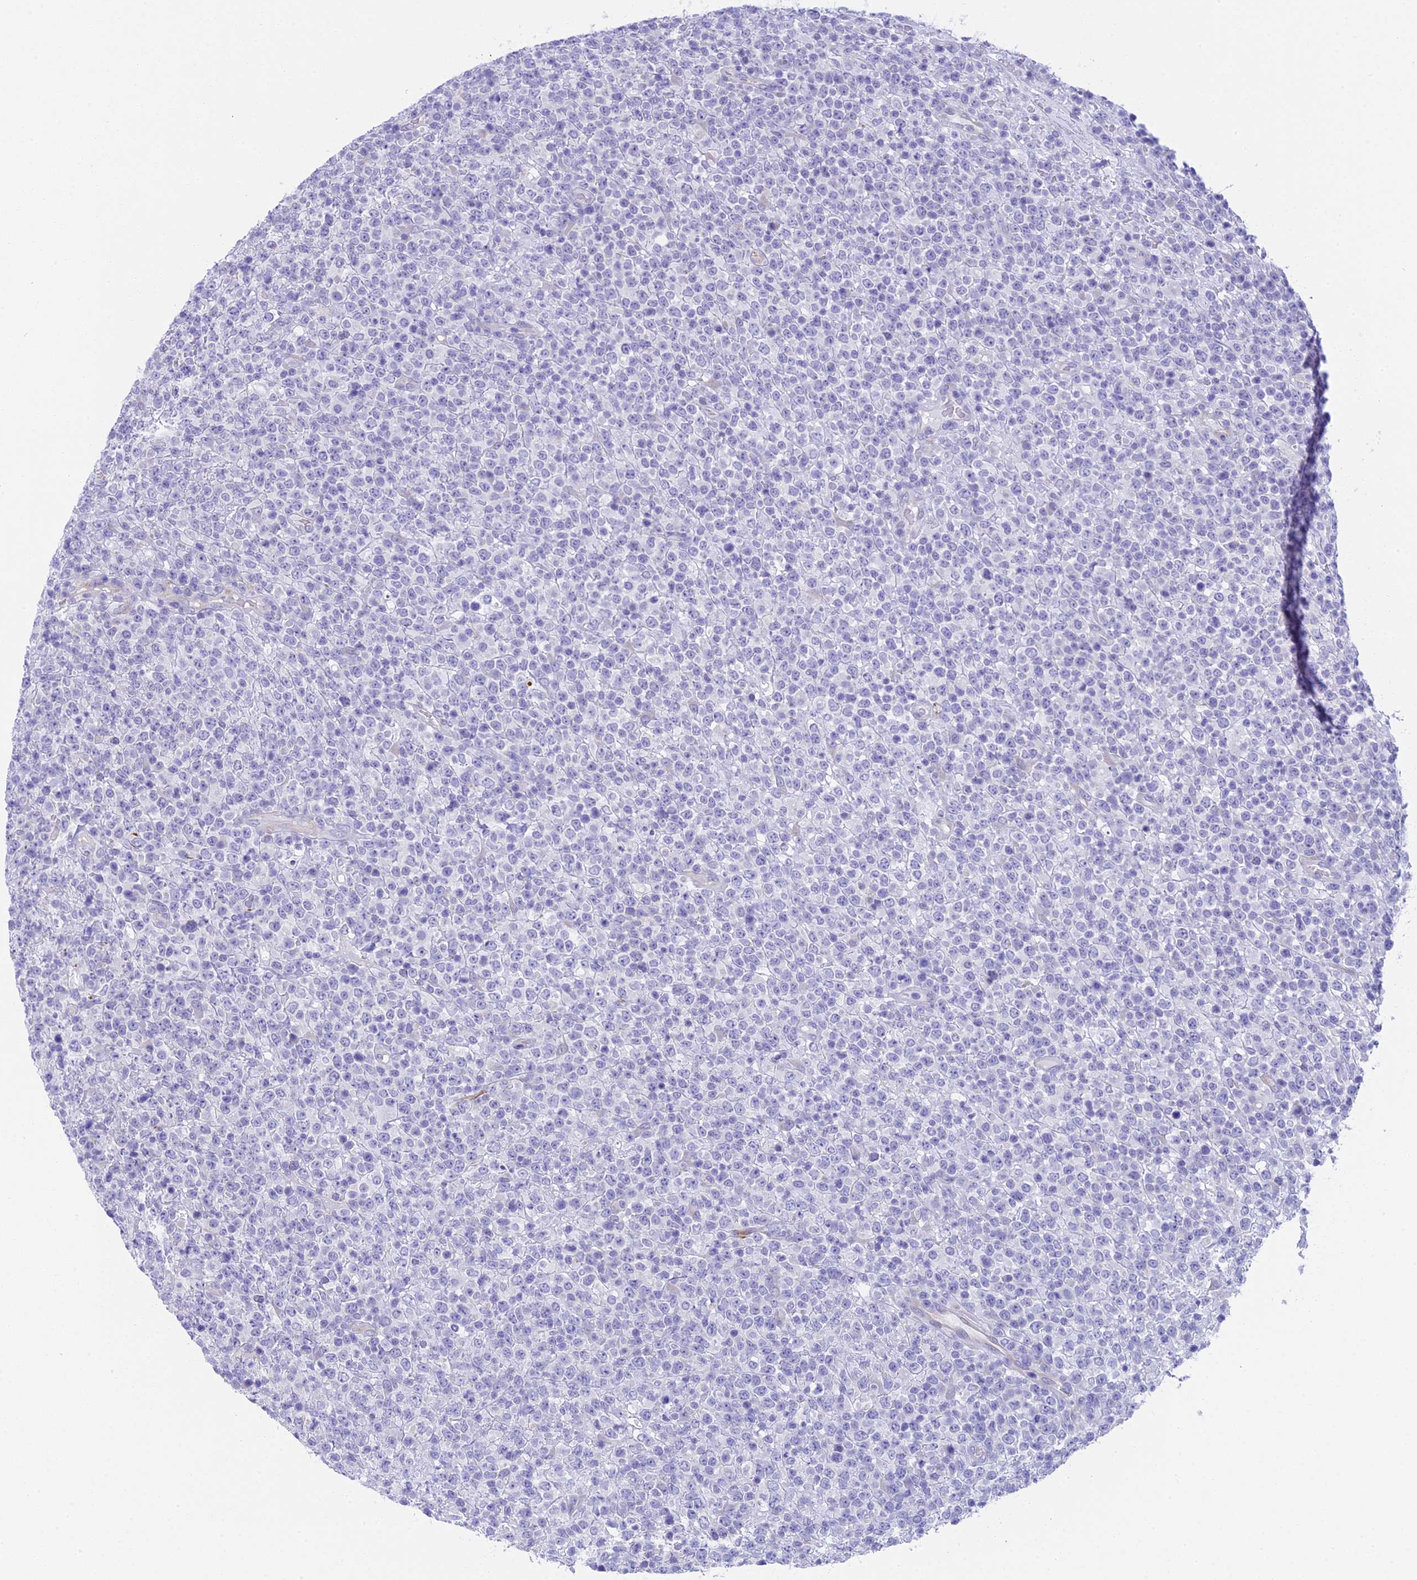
{"staining": {"intensity": "negative", "quantity": "none", "location": "none"}, "tissue": "lymphoma", "cell_type": "Tumor cells", "image_type": "cancer", "snomed": [{"axis": "morphology", "description": "Malignant lymphoma, non-Hodgkin's type, High grade"}, {"axis": "topography", "description": "Colon"}], "caption": "Immunohistochemistry photomicrograph of lymphoma stained for a protein (brown), which reveals no staining in tumor cells. (IHC, brightfield microscopy, high magnification).", "gene": "TACSTD2", "patient": {"sex": "female", "age": 53}}